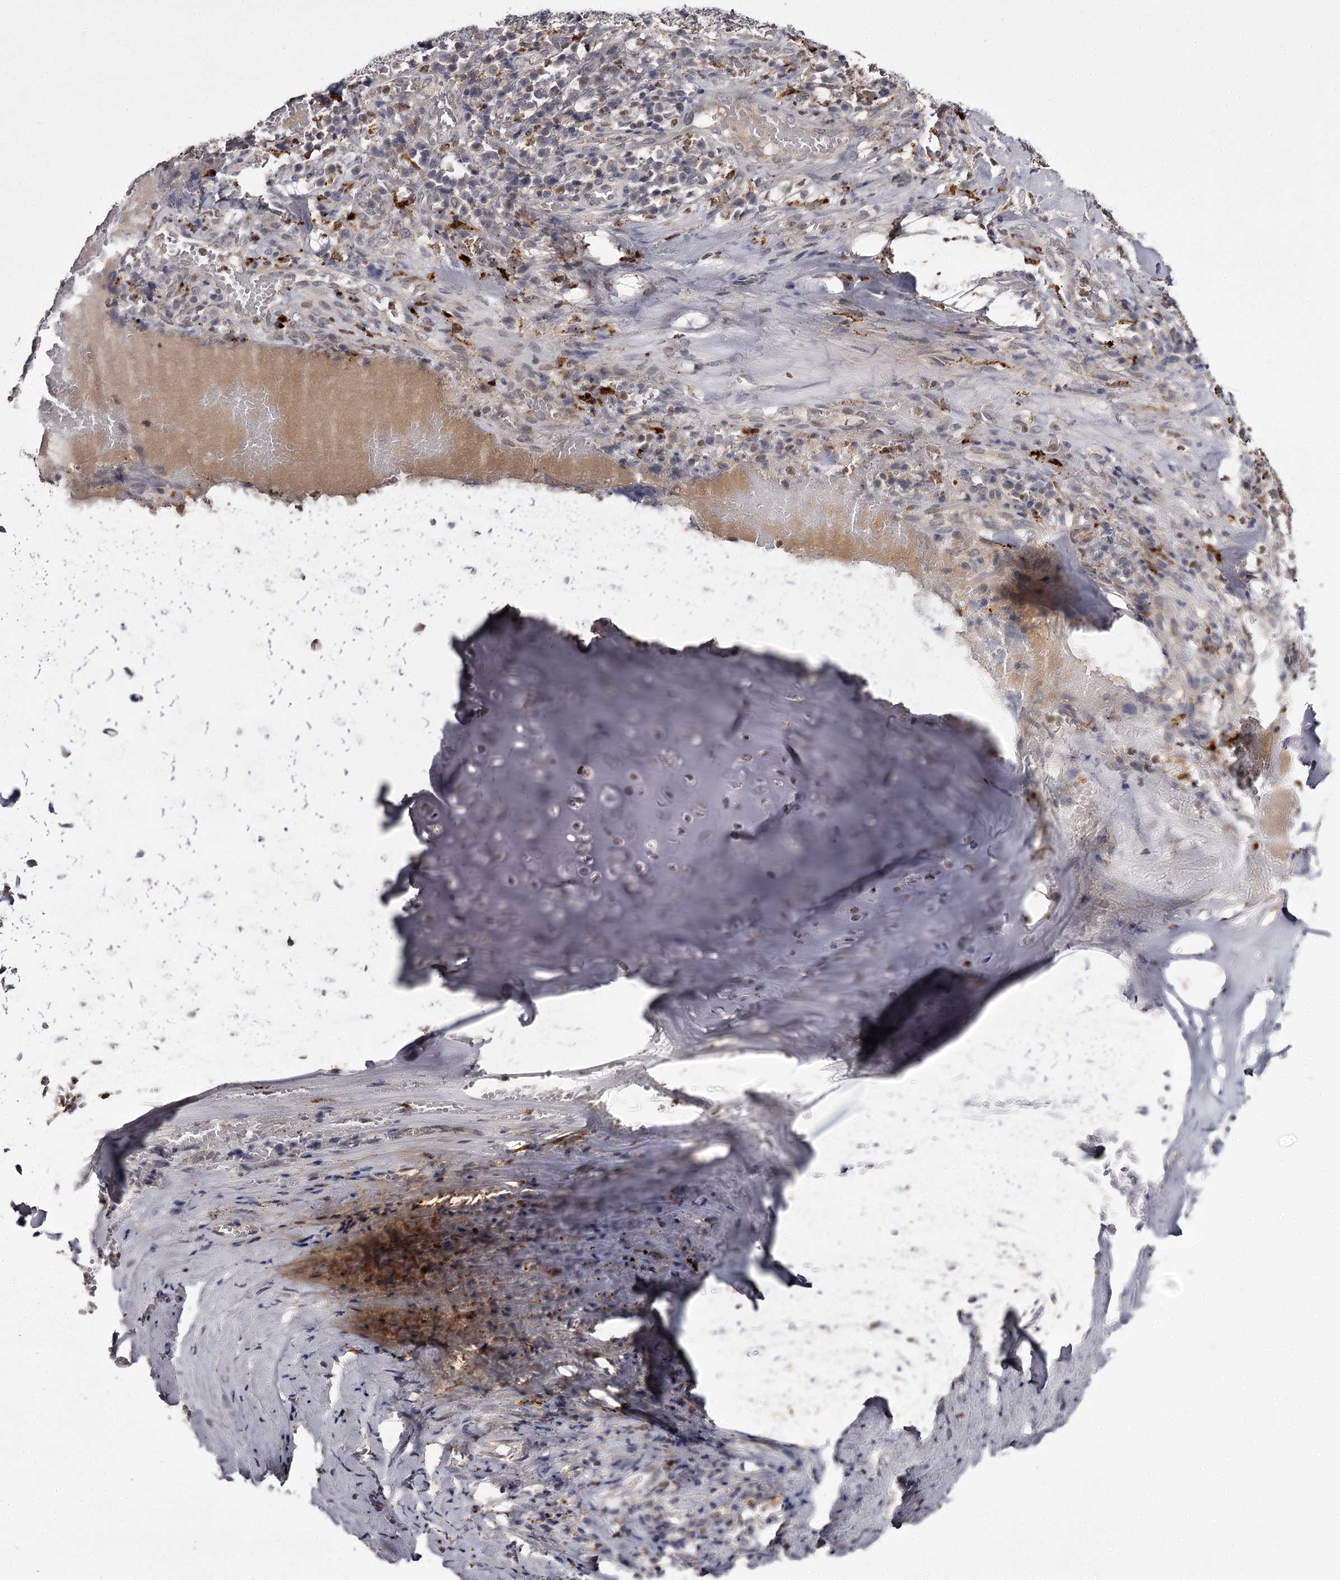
{"staining": {"intensity": "negative", "quantity": "none", "location": "none"}, "tissue": "adipose tissue", "cell_type": "Adipocytes", "image_type": "normal", "snomed": [{"axis": "morphology", "description": "Normal tissue, NOS"}, {"axis": "morphology", "description": "Basal cell carcinoma"}, {"axis": "topography", "description": "Cartilage tissue"}, {"axis": "topography", "description": "Nasopharynx"}, {"axis": "topography", "description": "Oral tissue"}], "caption": "A photomicrograph of adipose tissue stained for a protein reveals no brown staining in adipocytes. (DAB (3,3'-diaminobenzidine) immunohistochemistry, high magnification).", "gene": "SLC32A1", "patient": {"sex": "female", "age": 77}}